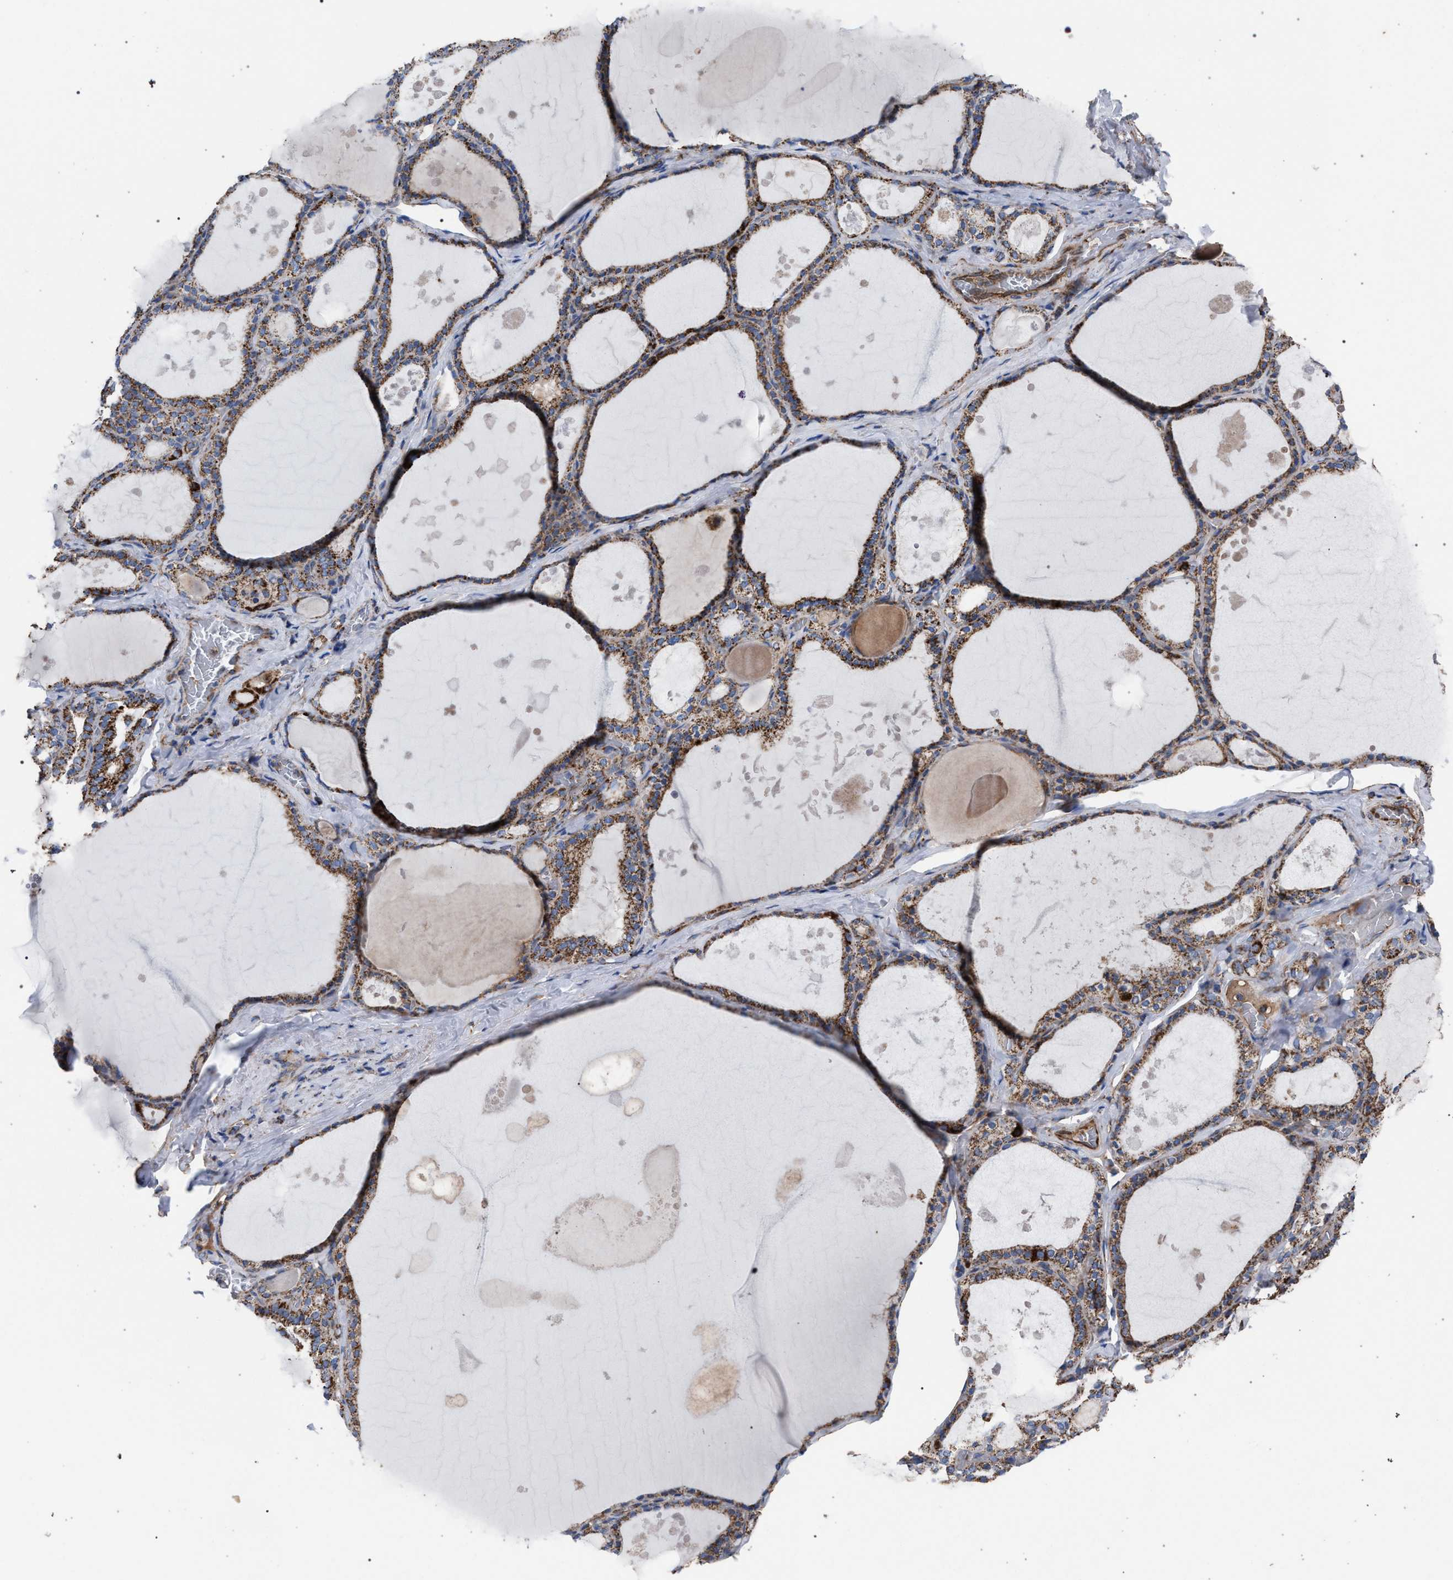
{"staining": {"intensity": "moderate", "quantity": ">75%", "location": "cytoplasmic/membranous"}, "tissue": "thyroid gland", "cell_type": "Glandular cells", "image_type": "normal", "snomed": [{"axis": "morphology", "description": "Normal tissue, NOS"}, {"axis": "topography", "description": "Thyroid gland"}], "caption": "A micrograph showing moderate cytoplasmic/membranous positivity in about >75% of glandular cells in benign thyroid gland, as visualized by brown immunohistochemical staining.", "gene": "VPS13A", "patient": {"sex": "male", "age": 56}}